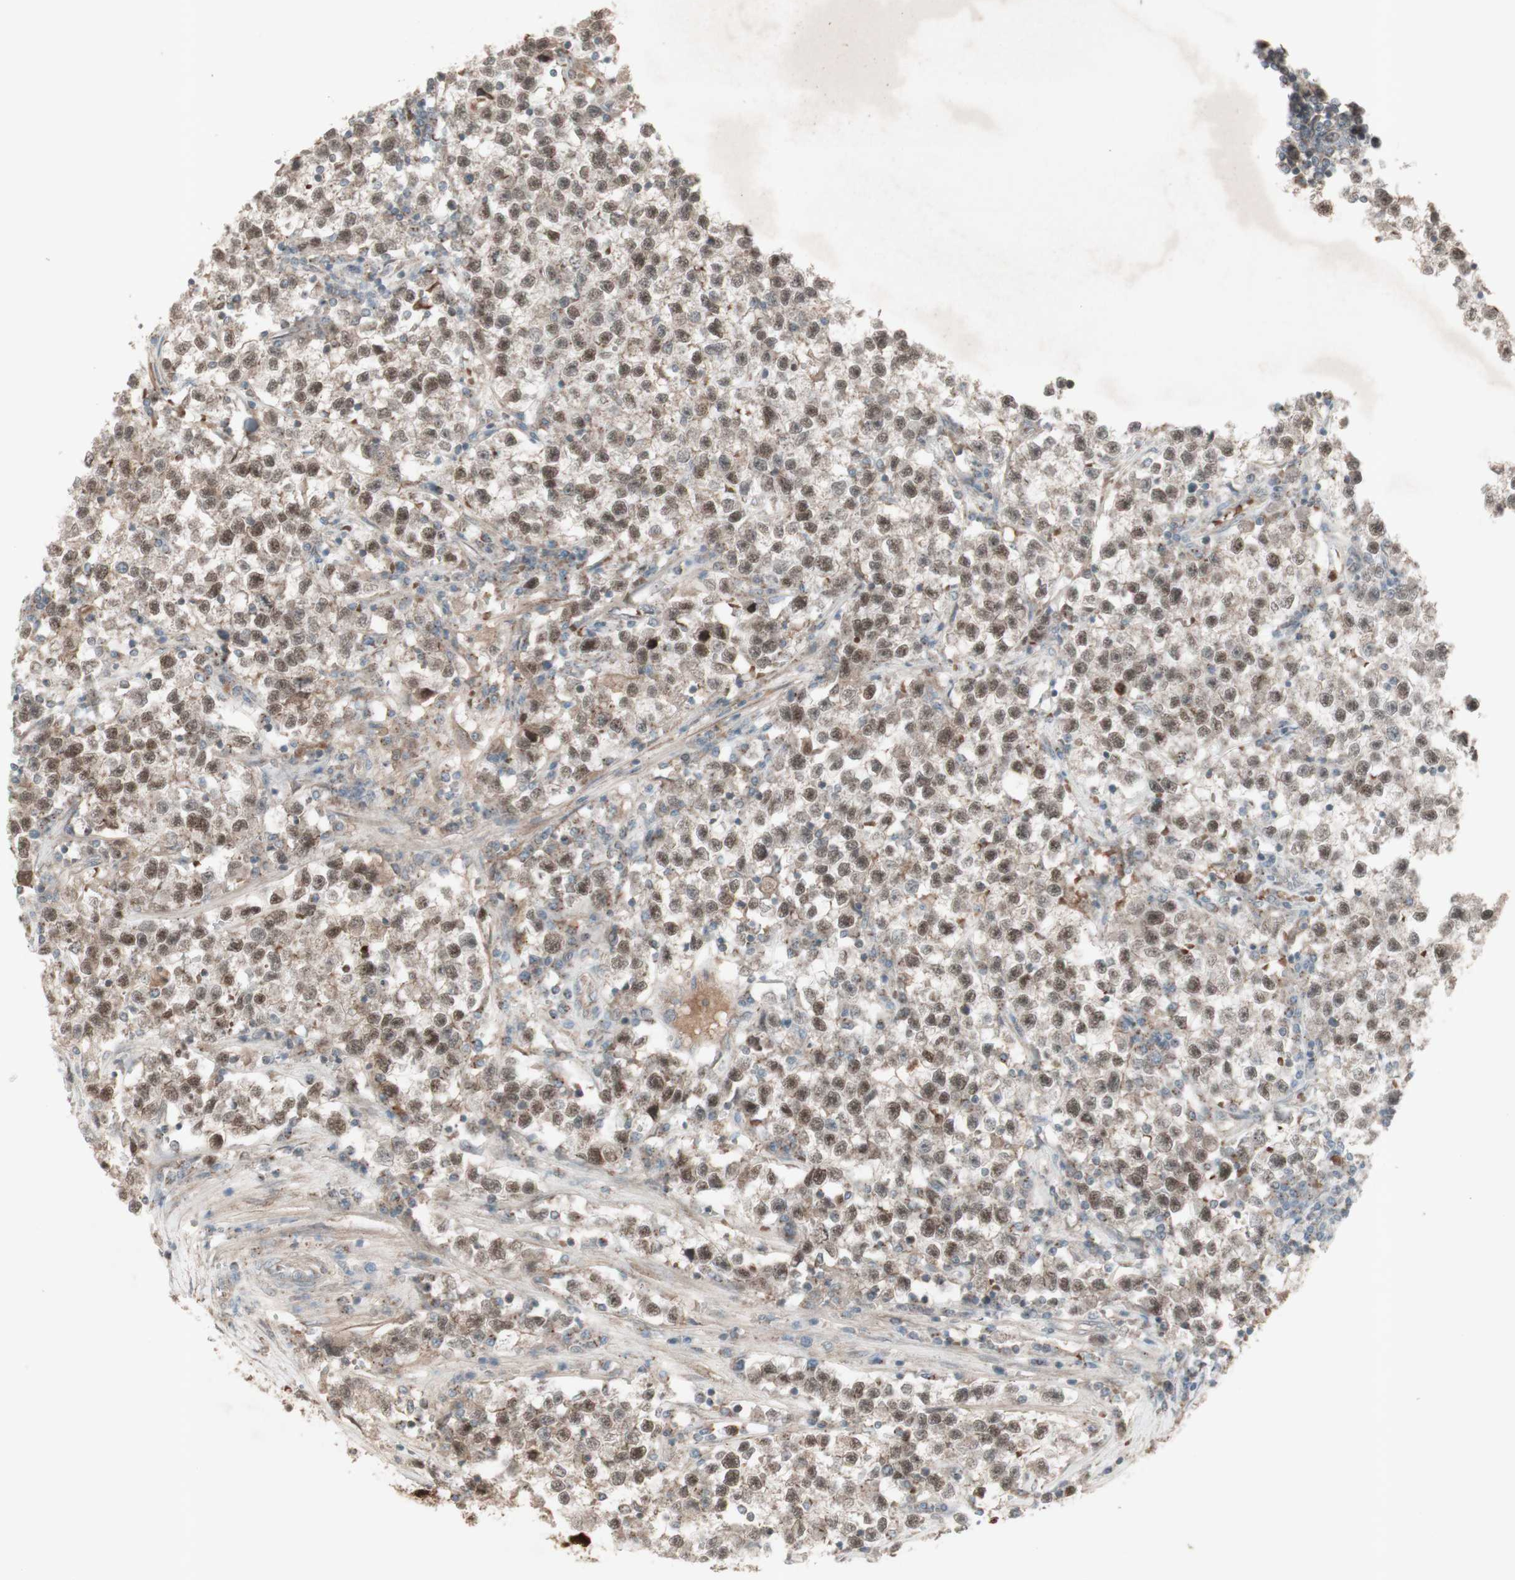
{"staining": {"intensity": "weak", "quantity": ">75%", "location": "nuclear"}, "tissue": "testis cancer", "cell_type": "Tumor cells", "image_type": "cancer", "snomed": [{"axis": "morphology", "description": "Seminoma, NOS"}, {"axis": "topography", "description": "Testis"}], "caption": "The immunohistochemical stain highlights weak nuclear staining in tumor cells of seminoma (testis) tissue.", "gene": "MSH6", "patient": {"sex": "male", "age": 22}}